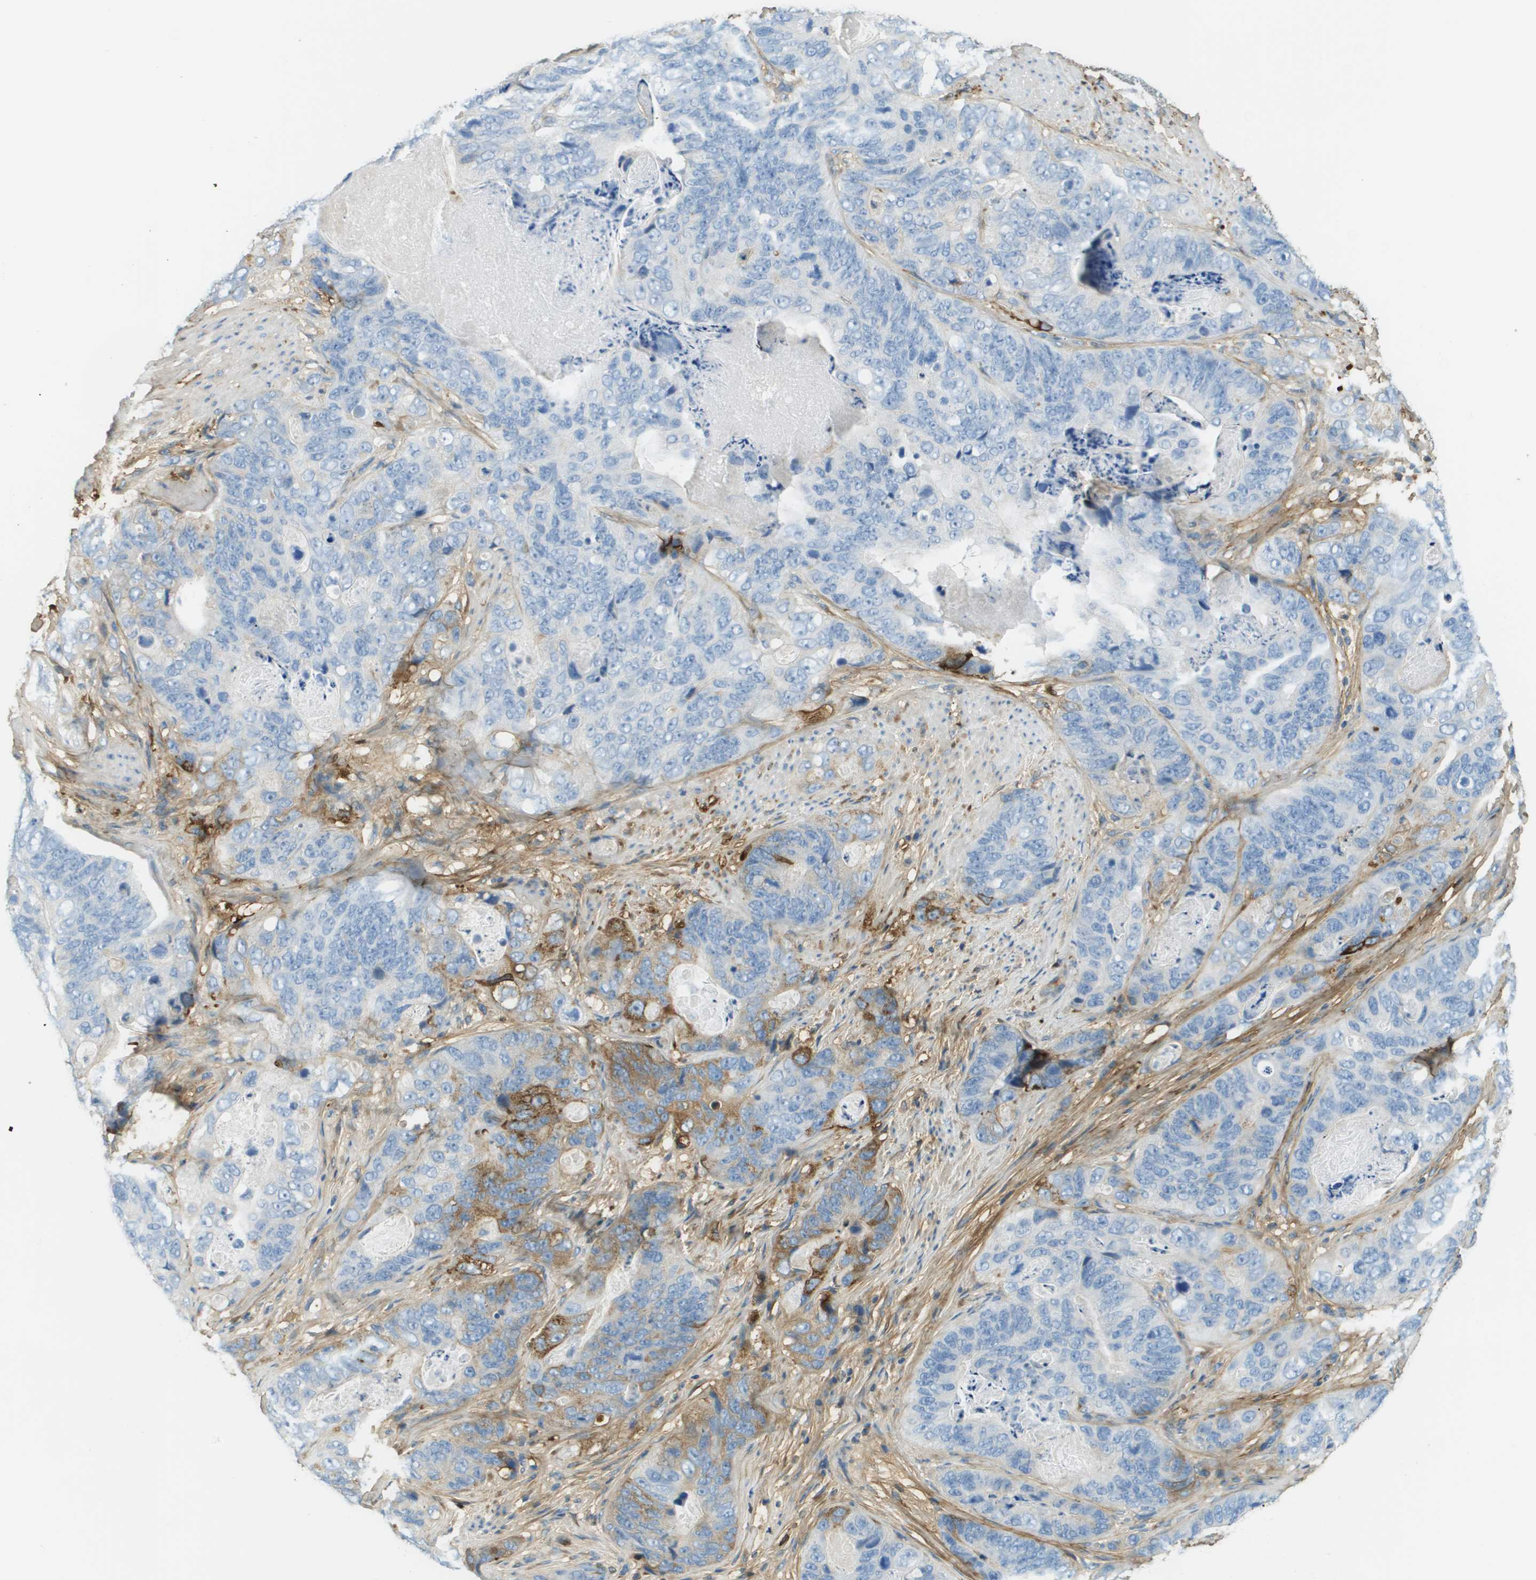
{"staining": {"intensity": "negative", "quantity": "none", "location": "none"}, "tissue": "stomach cancer", "cell_type": "Tumor cells", "image_type": "cancer", "snomed": [{"axis": "morphology", "description": "Adenocarcinoma, NOS"}, {"axis": "topography", "description": "Stomach"}], "caption": "Immunohistochemical staining of human adenocarcinoma (stomach) demonstrates no significant expression in tumor cells.", "gene": "DCN", "patient": {"sex": "female", "age": 89}}